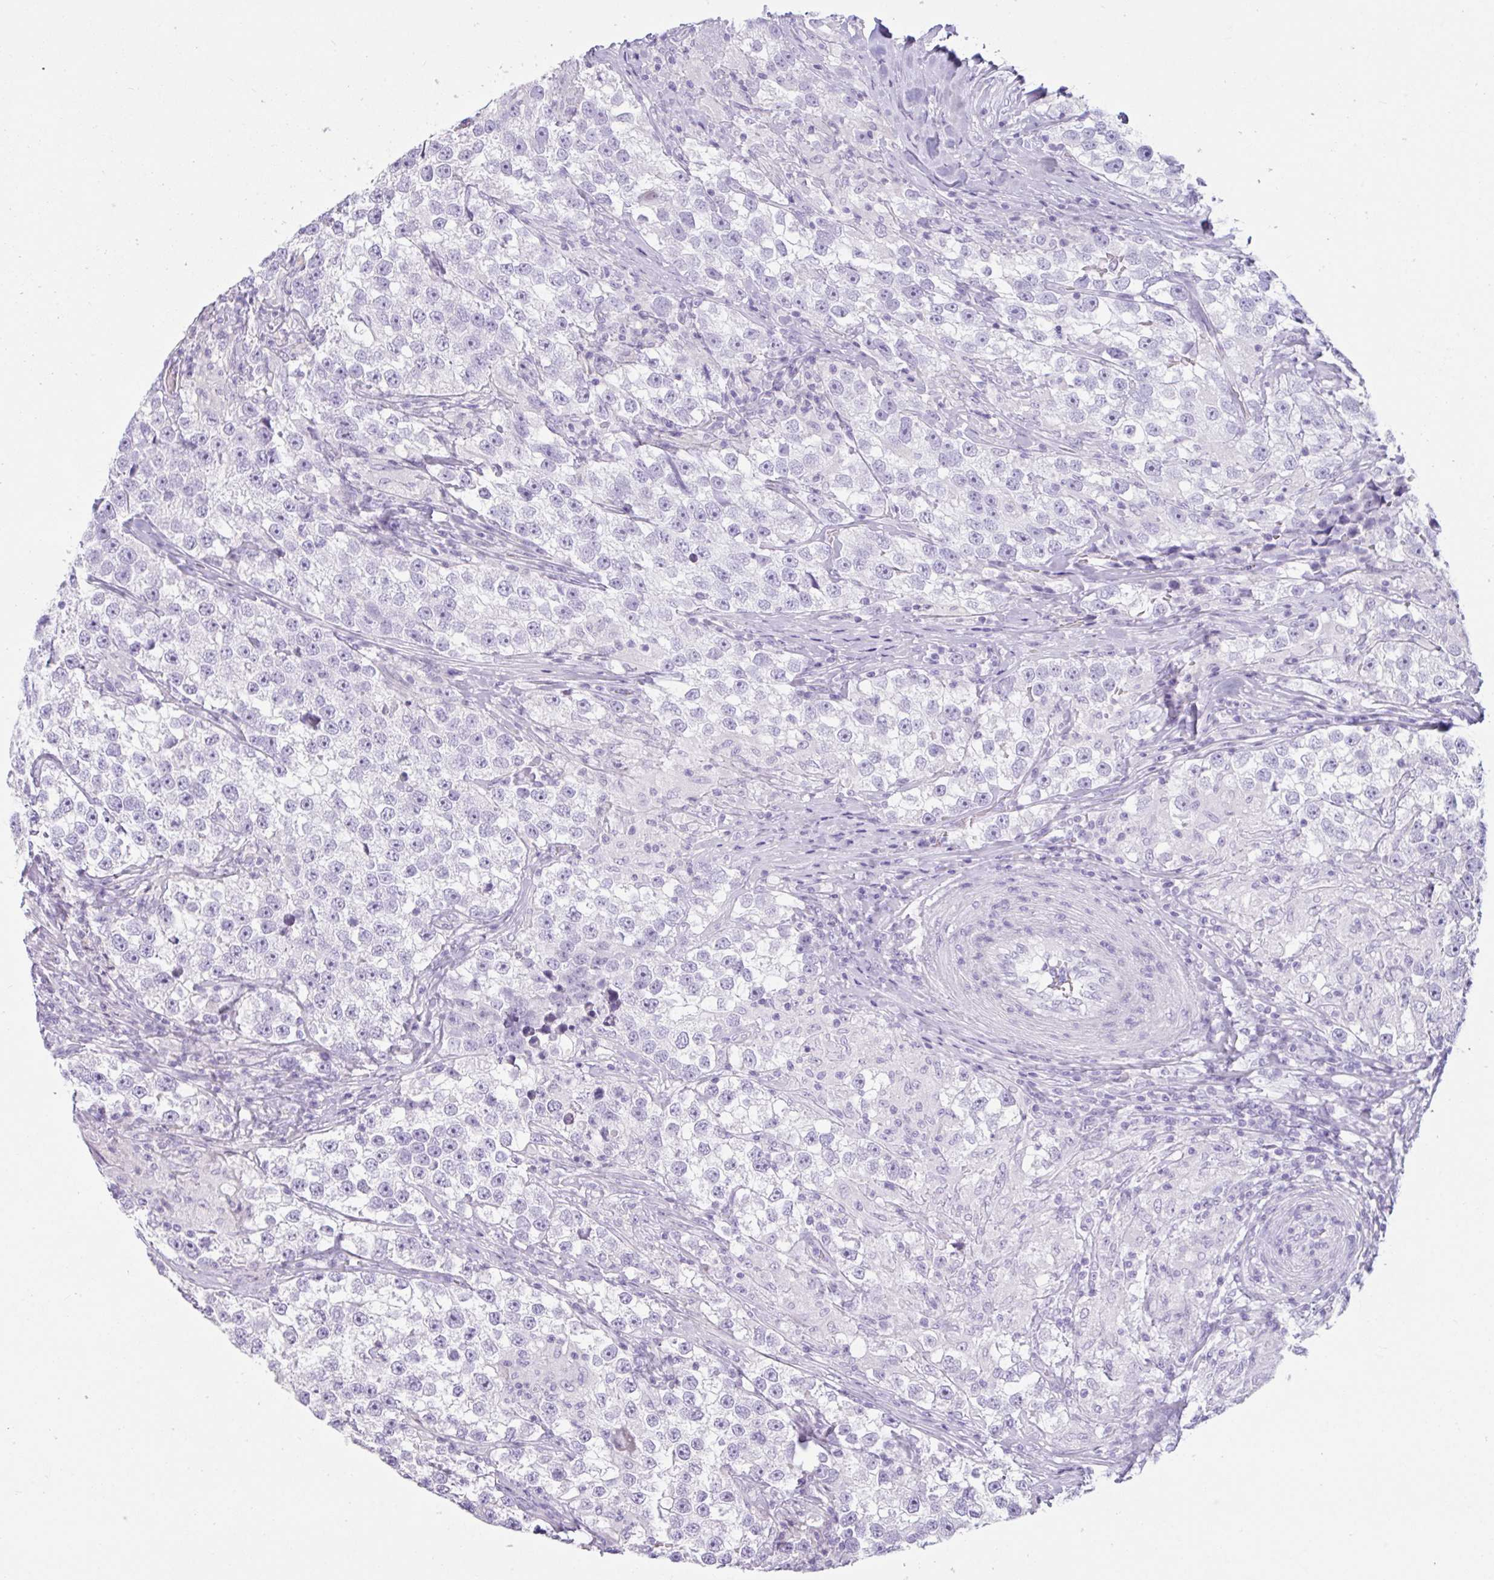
{"staining": {"intensity": "negative", "quantity": "none", "location": "none"}, "tissue": "testis cancer", "cell_type": "Tumor cells", "image_type": "cancer", "snomed": [{"axis": "morphology", "description": "Seminoma, NOS"}, {"axis": "topography", "description": "Testis"}], "caption": "Immunohistochemical staining of human testis cancer displays no significant expression in tumor cells.", "gene": "CTSE", "patient": {"sex": "male", "age": 46}}